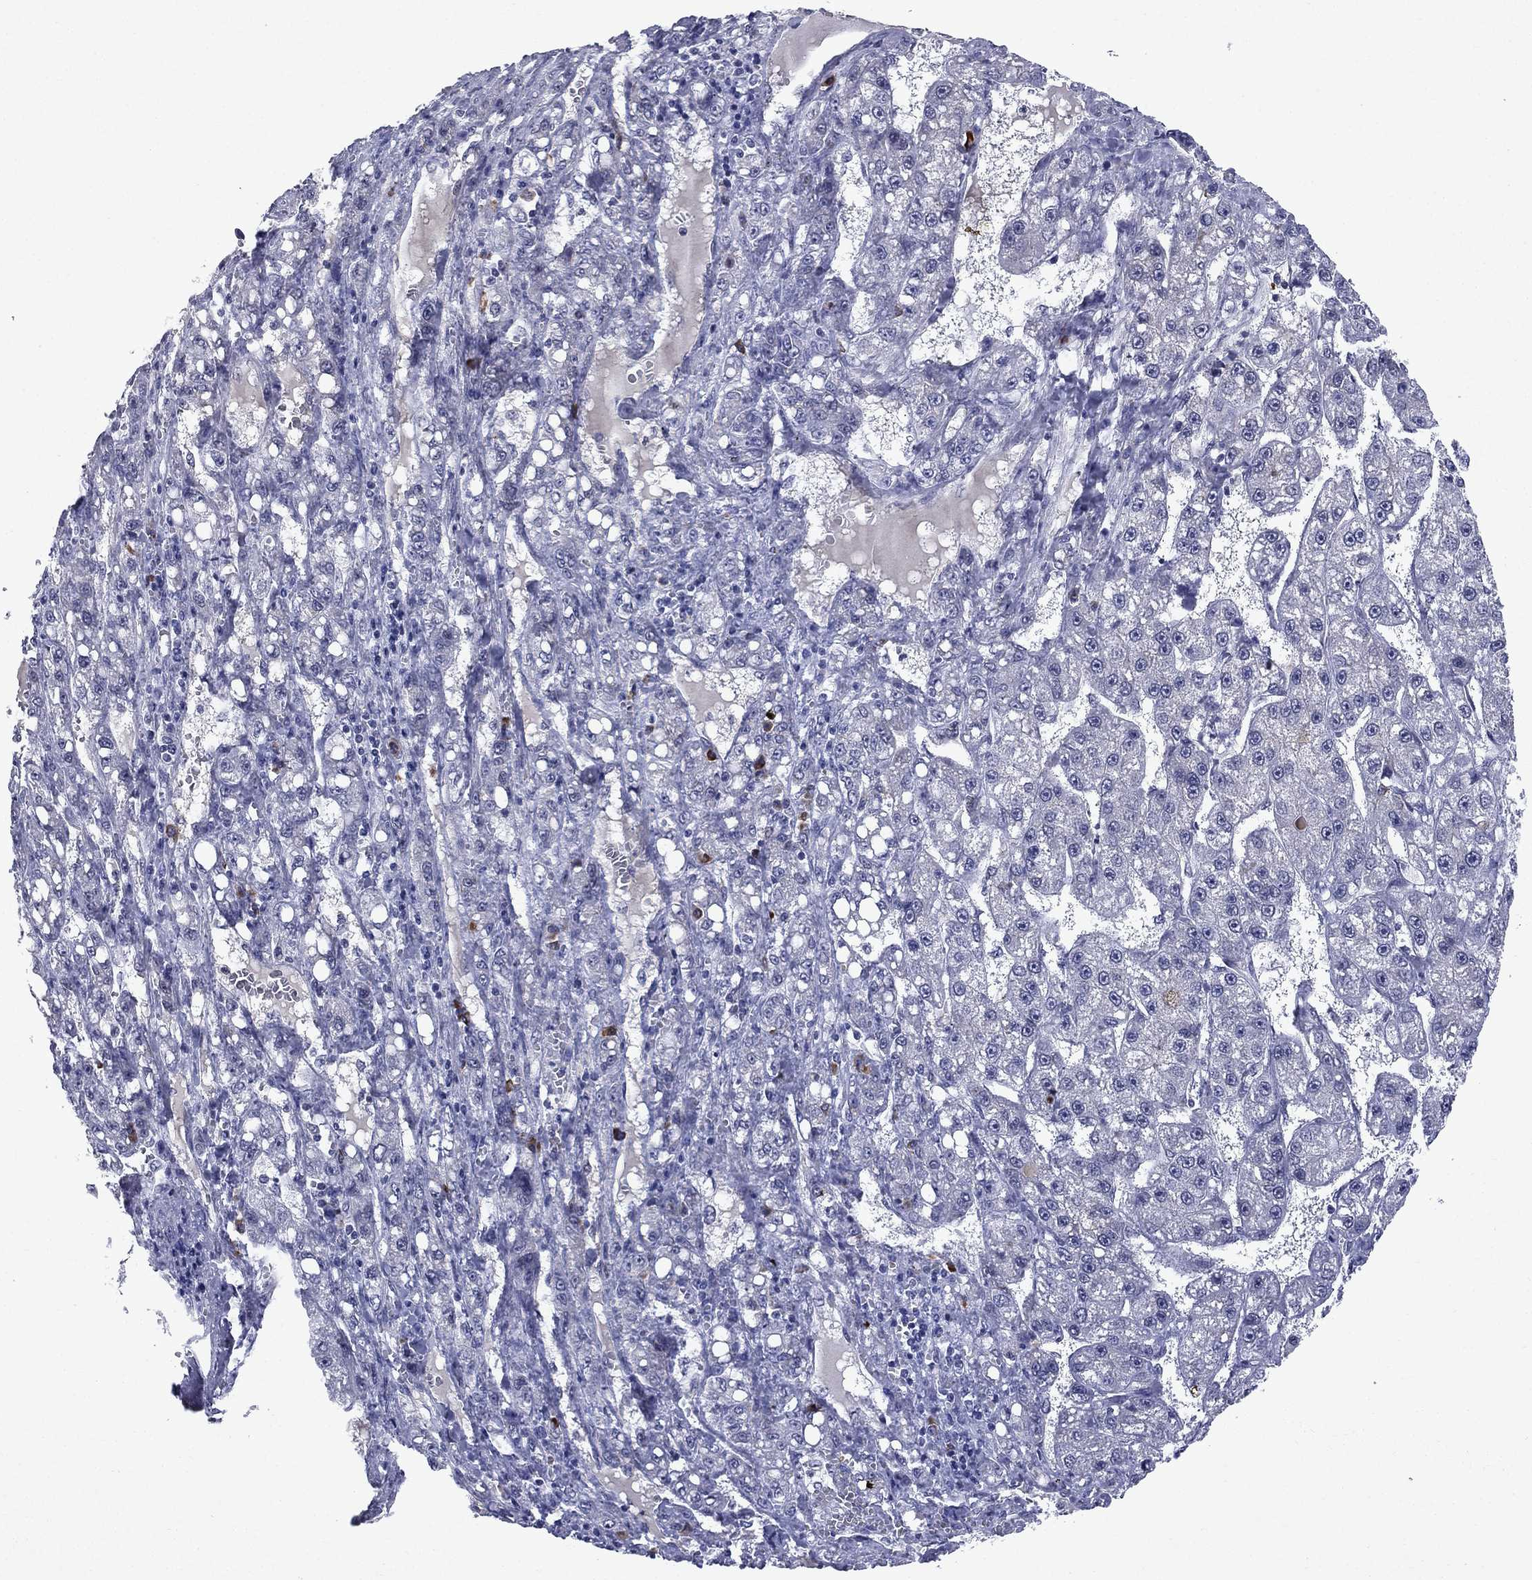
{"staining": {"intensity": "negative", "quantity": "none", "location": "none"}, "tissue": "liver cancer", "cell_type": "Tumor cells", "image_type": "cancer", "snomed": [{"axis": "morphology", "description": "Carcinoma, Hepatocellular, NOS"}, {"axis": "topography", "description": "Liver"}], "caption": "A micrograph of human liver cancer is negative for staining in tumor cells. (DAB immunohistochemistry (IHC), high magnification).", "gene": "ECM1", "patient": {"sex": "female", "age": 65}}